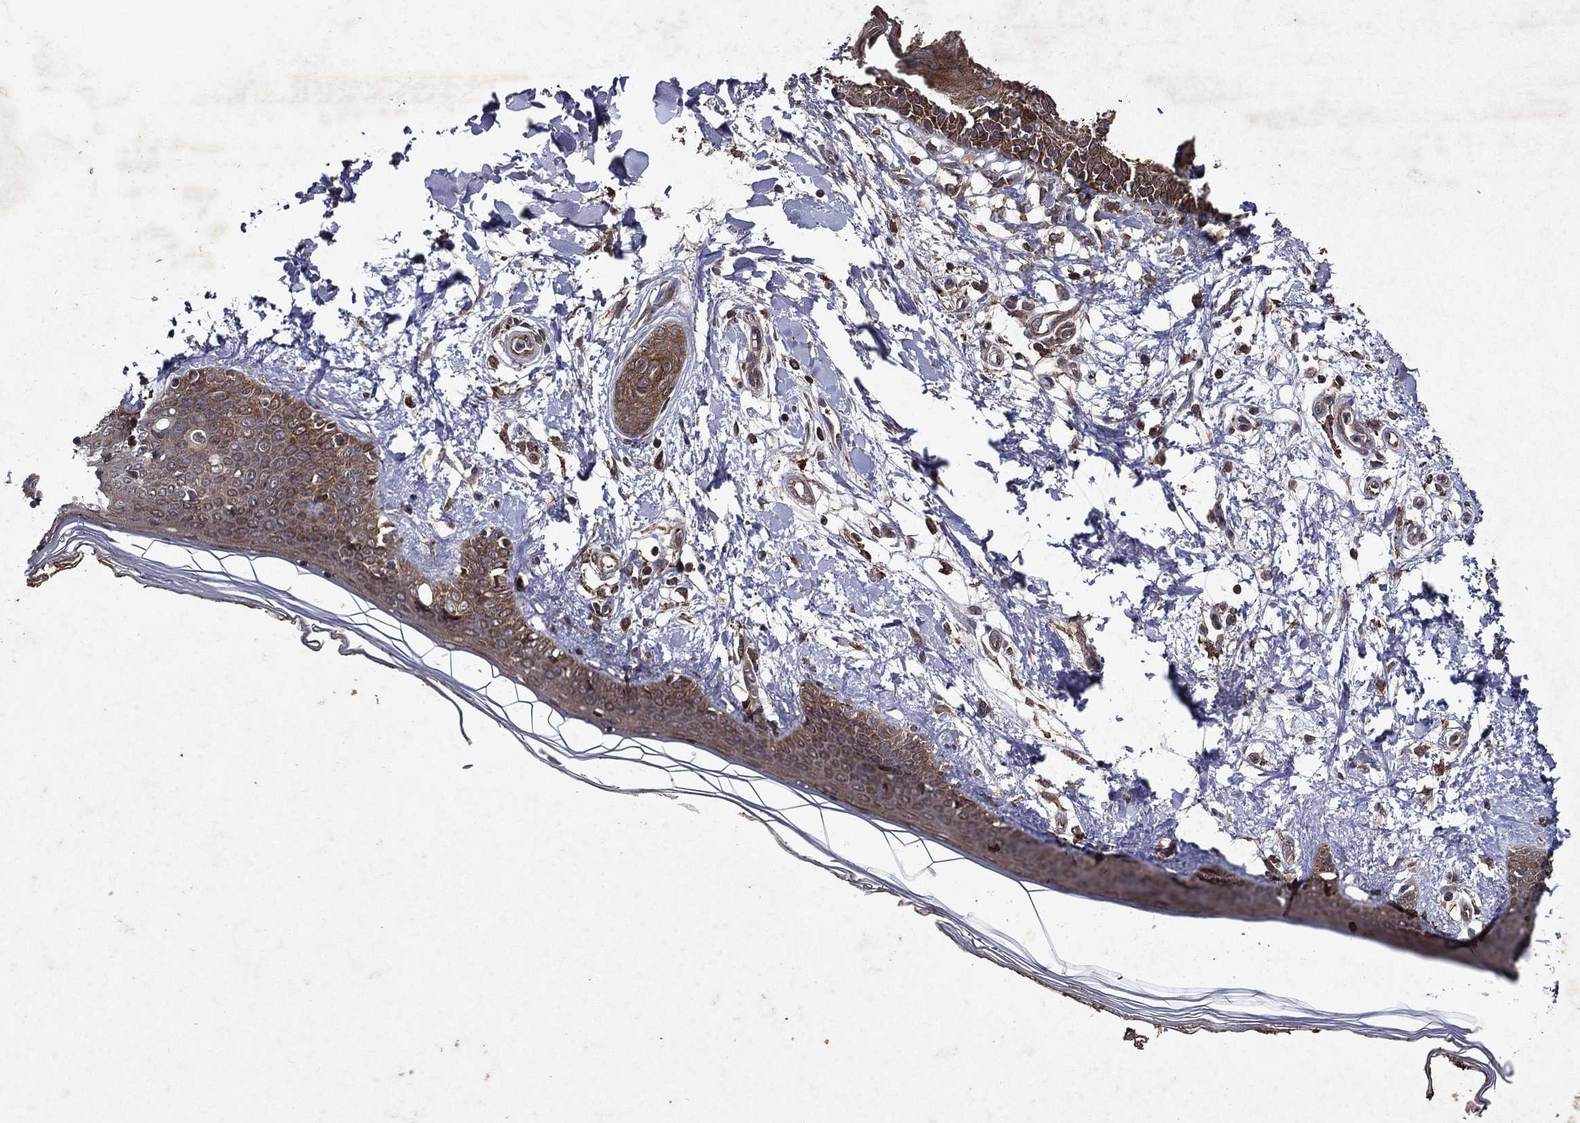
{"staining": {"intensity": "strong", "quantity": ">75%", "location": "cytoplasmic/membranous"}, "tissue": "skin", "cell_type": "Fibroblasts", "image_type": "normal", "snomed": [{"axis": "morphology", "description": "Normal tissue, NOS"}, {"axis": "morphology", "description": "Malignant melanoma, NOS"}, {"axis": "topography", "description": "Skin"}], "caption": "Unremarkable skin was stained to show a protein in brown. There is high levels of strong cytoplasmic/membranous staining in about >75% of fibroblasts. (IHC, brightfield microscopy, high magnification).", "gene": "EIF2B4", "patient": {"sex": "female", "age": 34}}